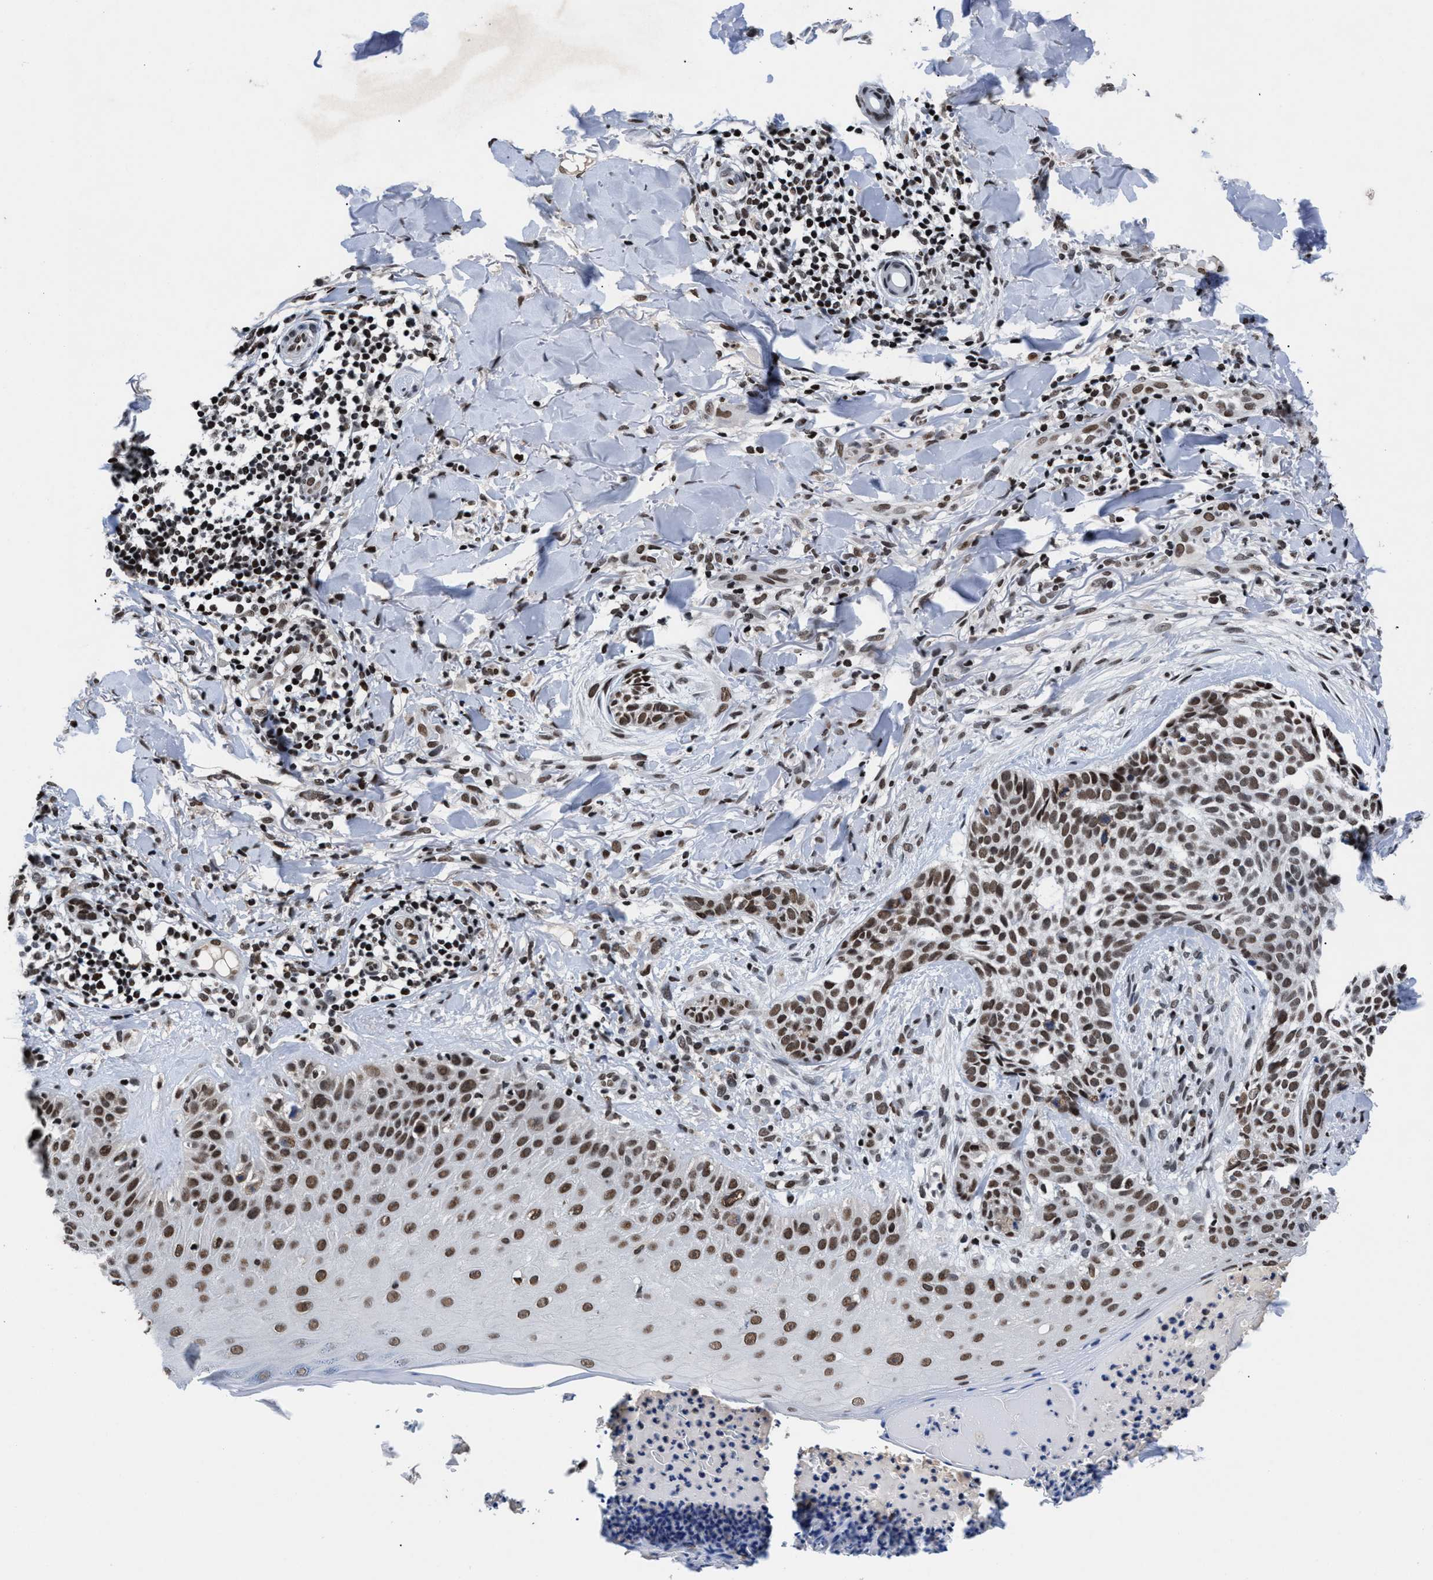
{"staining": {"intensity": "moderate", "quantity": ">75%", "location": "nuclear"}, "tissue": "skin cancer", "cell_type": "Tumor cells", "image_type": "cancer", "snomed": [{"axis": "morphology", "description": "Normal tissue, NOS"}, {"axis": "morphology", "description": "Basal cell carcinoma"}, {"axis": "topography", "description": "Skin"}], "caption": "Immunohistochemistry (IHC) micrograph of skin cancer (basal cell carcinoma) stained for a protein (brown), which demonstrates medium levels of moderate nuclear staining in approximately >75% of tumor cells.", "gene": "WDR81", "patient": {"sex": "male", "age": 67}}